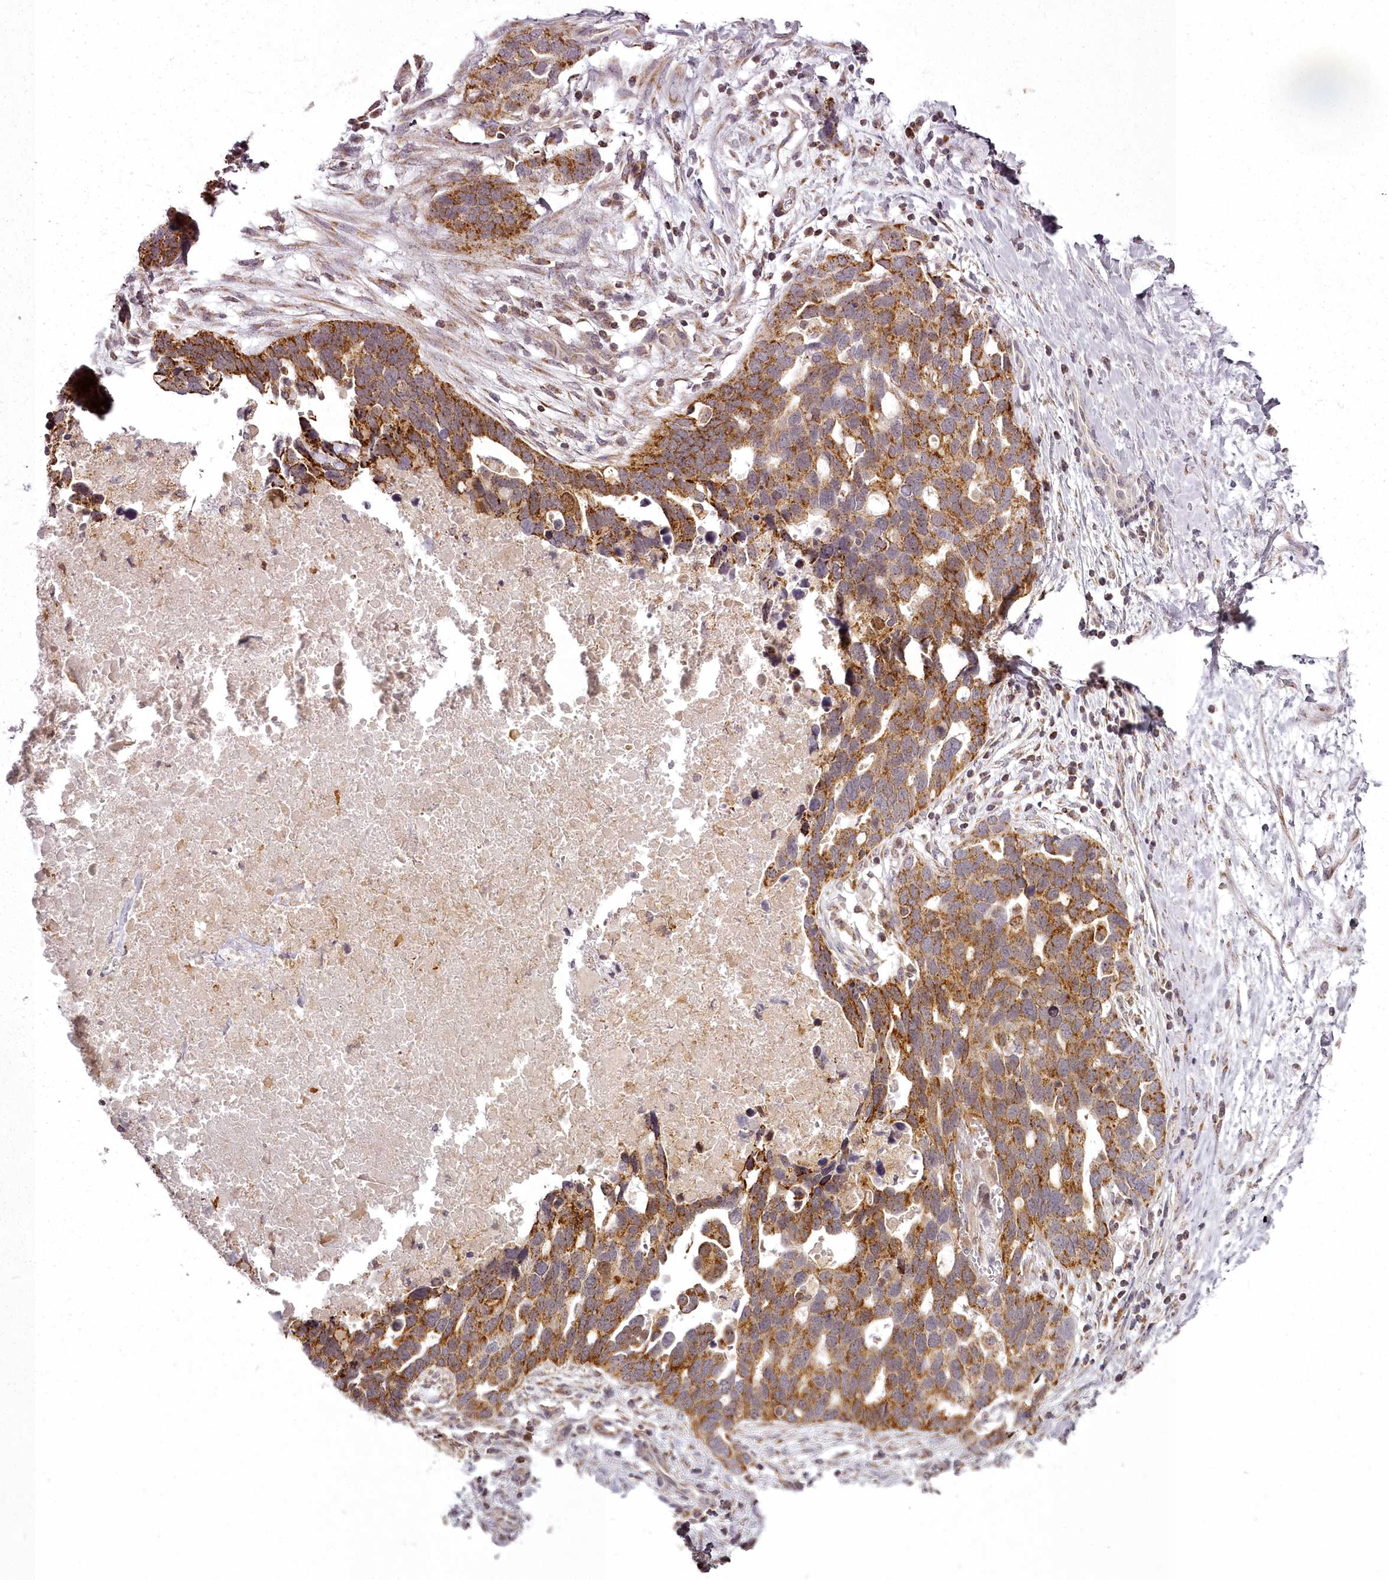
{"staining": {"intensity": "strong", "quantity": ">75%", "location": "cytoplasmic/membranous"}, "tissue": "ovarian cancer", "cell_type": "Tumor cells", "image_type": "cancer", "snomed": [{"axis": "morphology", "description": "Cystadenocarcinoma, serous, NOS"}, {"axis": "topography", "description": "Ovary"}], "caption": "Human ovarian cancer stained with a protein marker demonstrates strong staining in tumor cells.", "gene": "CHCHD2", "patient": {"sex": "female", "age": 54}}